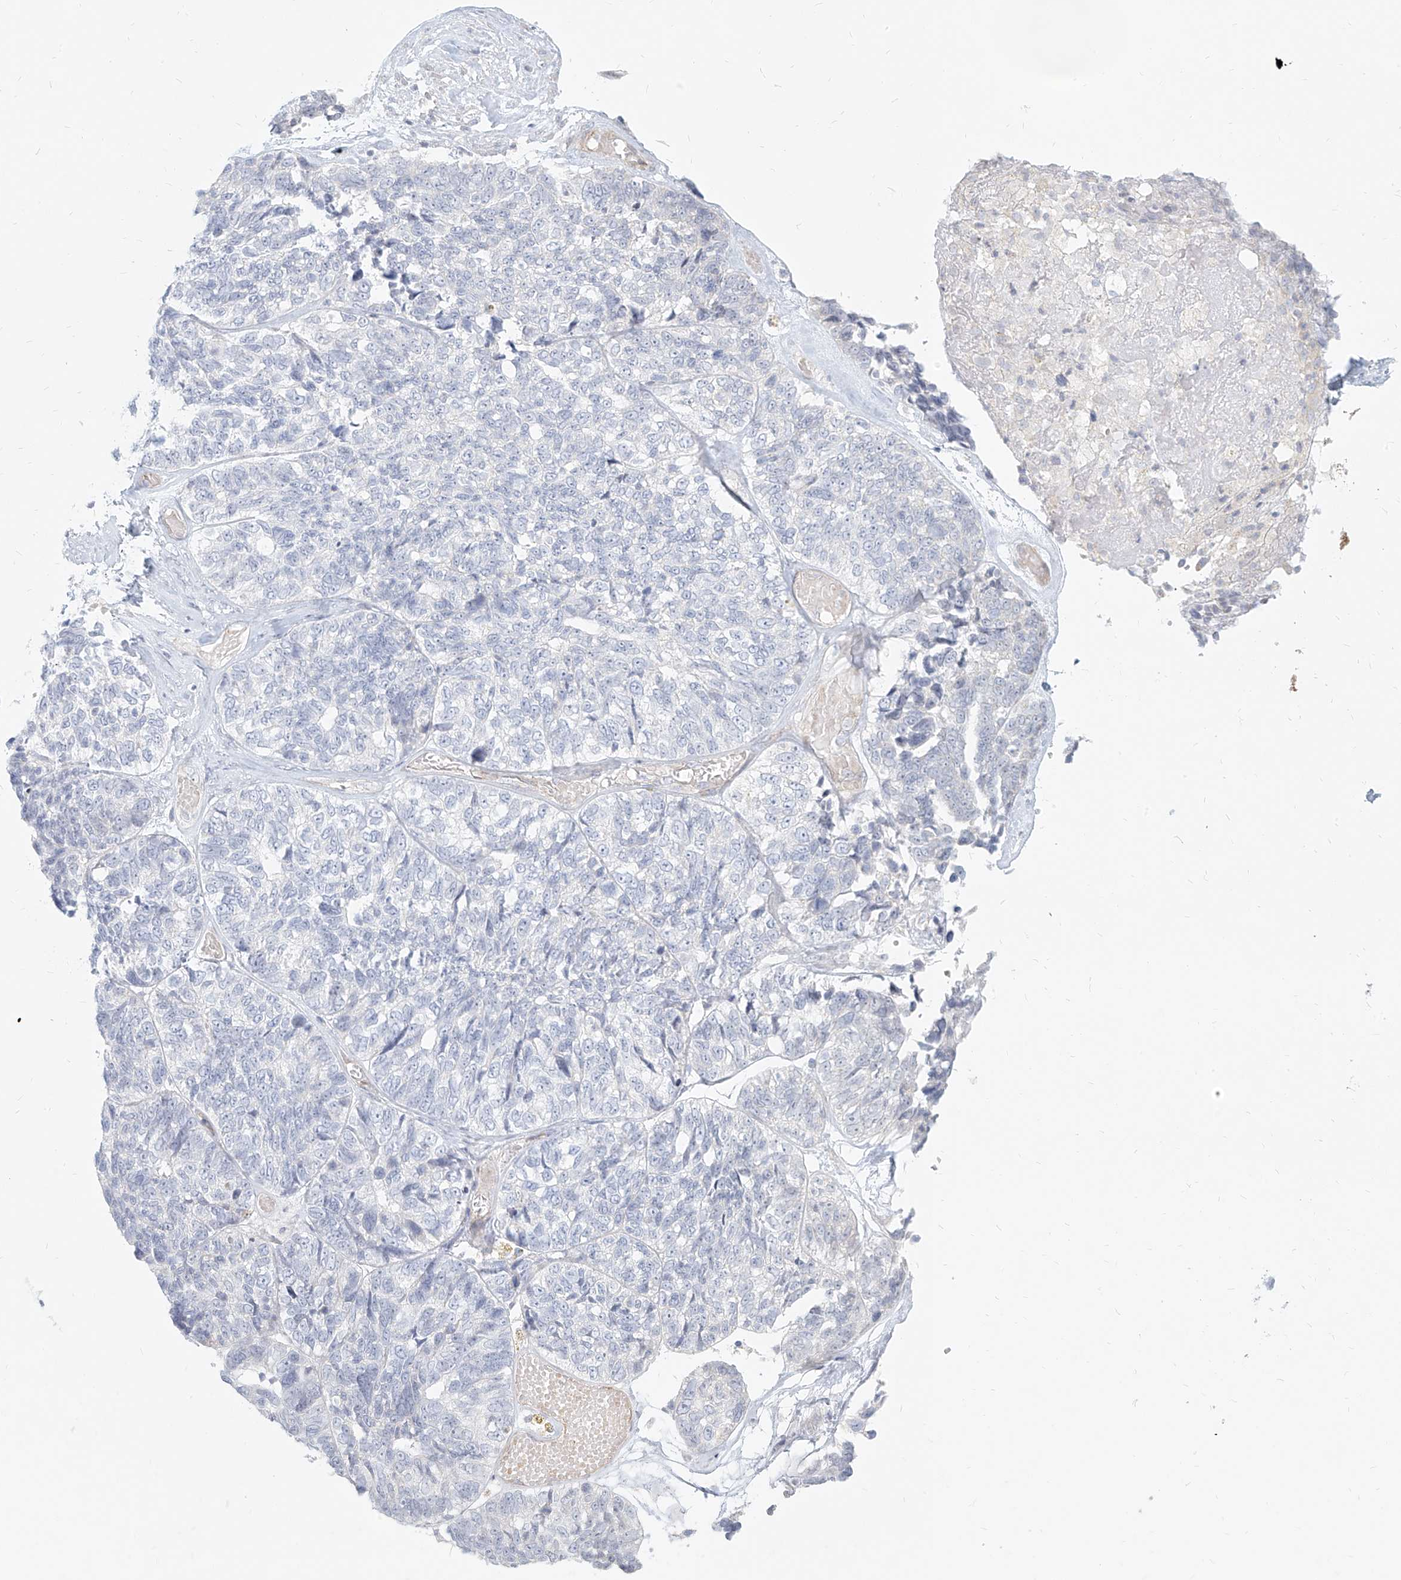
{"staining": {"intensity": "negative", "quantity": "none", "location": "none"}, "tissue": "ovarian cancer", "cell_type": "Tumor cells", "image_type": "cancer", "snomed": [{"axis": "morphology", "description": "Cystadenocarcinoma, serous, NOS"}, {"axis": "topography", "description": "Ovary"}], "caption": "Immunohistochemistry (IHC) of human serous cystadenocarcinoma (ovarian) displays no positivity in tumor cells. (DAB (3,3'-diaminobenzidine) immunohistochemistry, high magnification).", "gene": "ITPKB", "patient": {"sex": "female", "age": 79}}